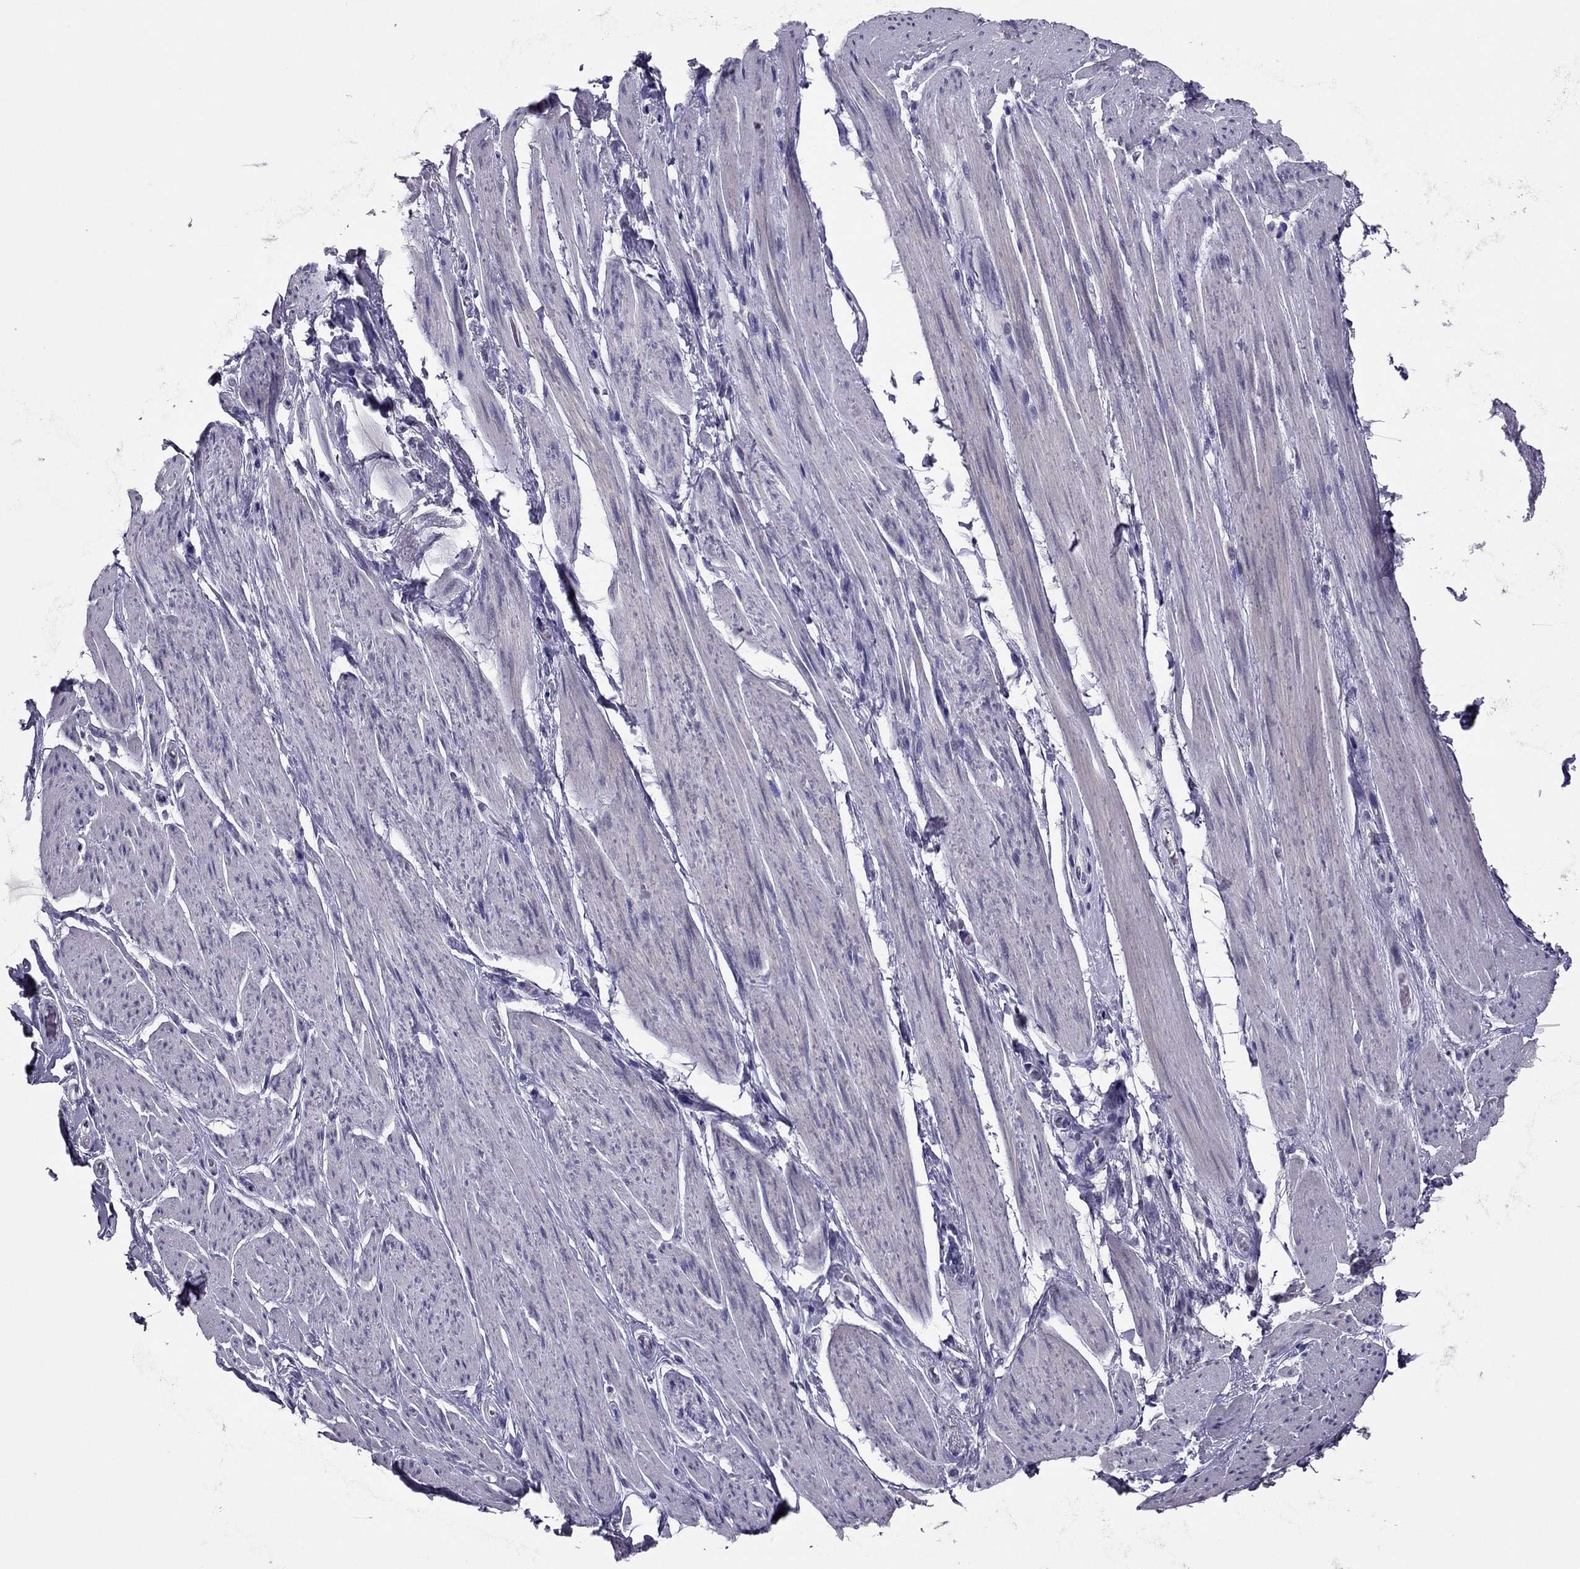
{"staining": {"intensity": "negative", "quantity": "none", "location": "none"}, "tissue": "skeletal muscle", "cell_type": "Myocytes", "image_type": "normal", "snomed": [{"axis": "morphology", "description": "Normal tissue, NOS"}, {"axis": "topography", "description": "Skeletal muscle"}, {"axis": "topography", "description": "Anal"}, {"axis": "topography", "description": "Peripheral nerve tissue"}], "caption": "This is an immunohistochemistry photomicrograph of benign human skeletal muscle. There is no staining in myocytes.", "gene": "RHO", "patient": {"sex": "male", "age": 53}}